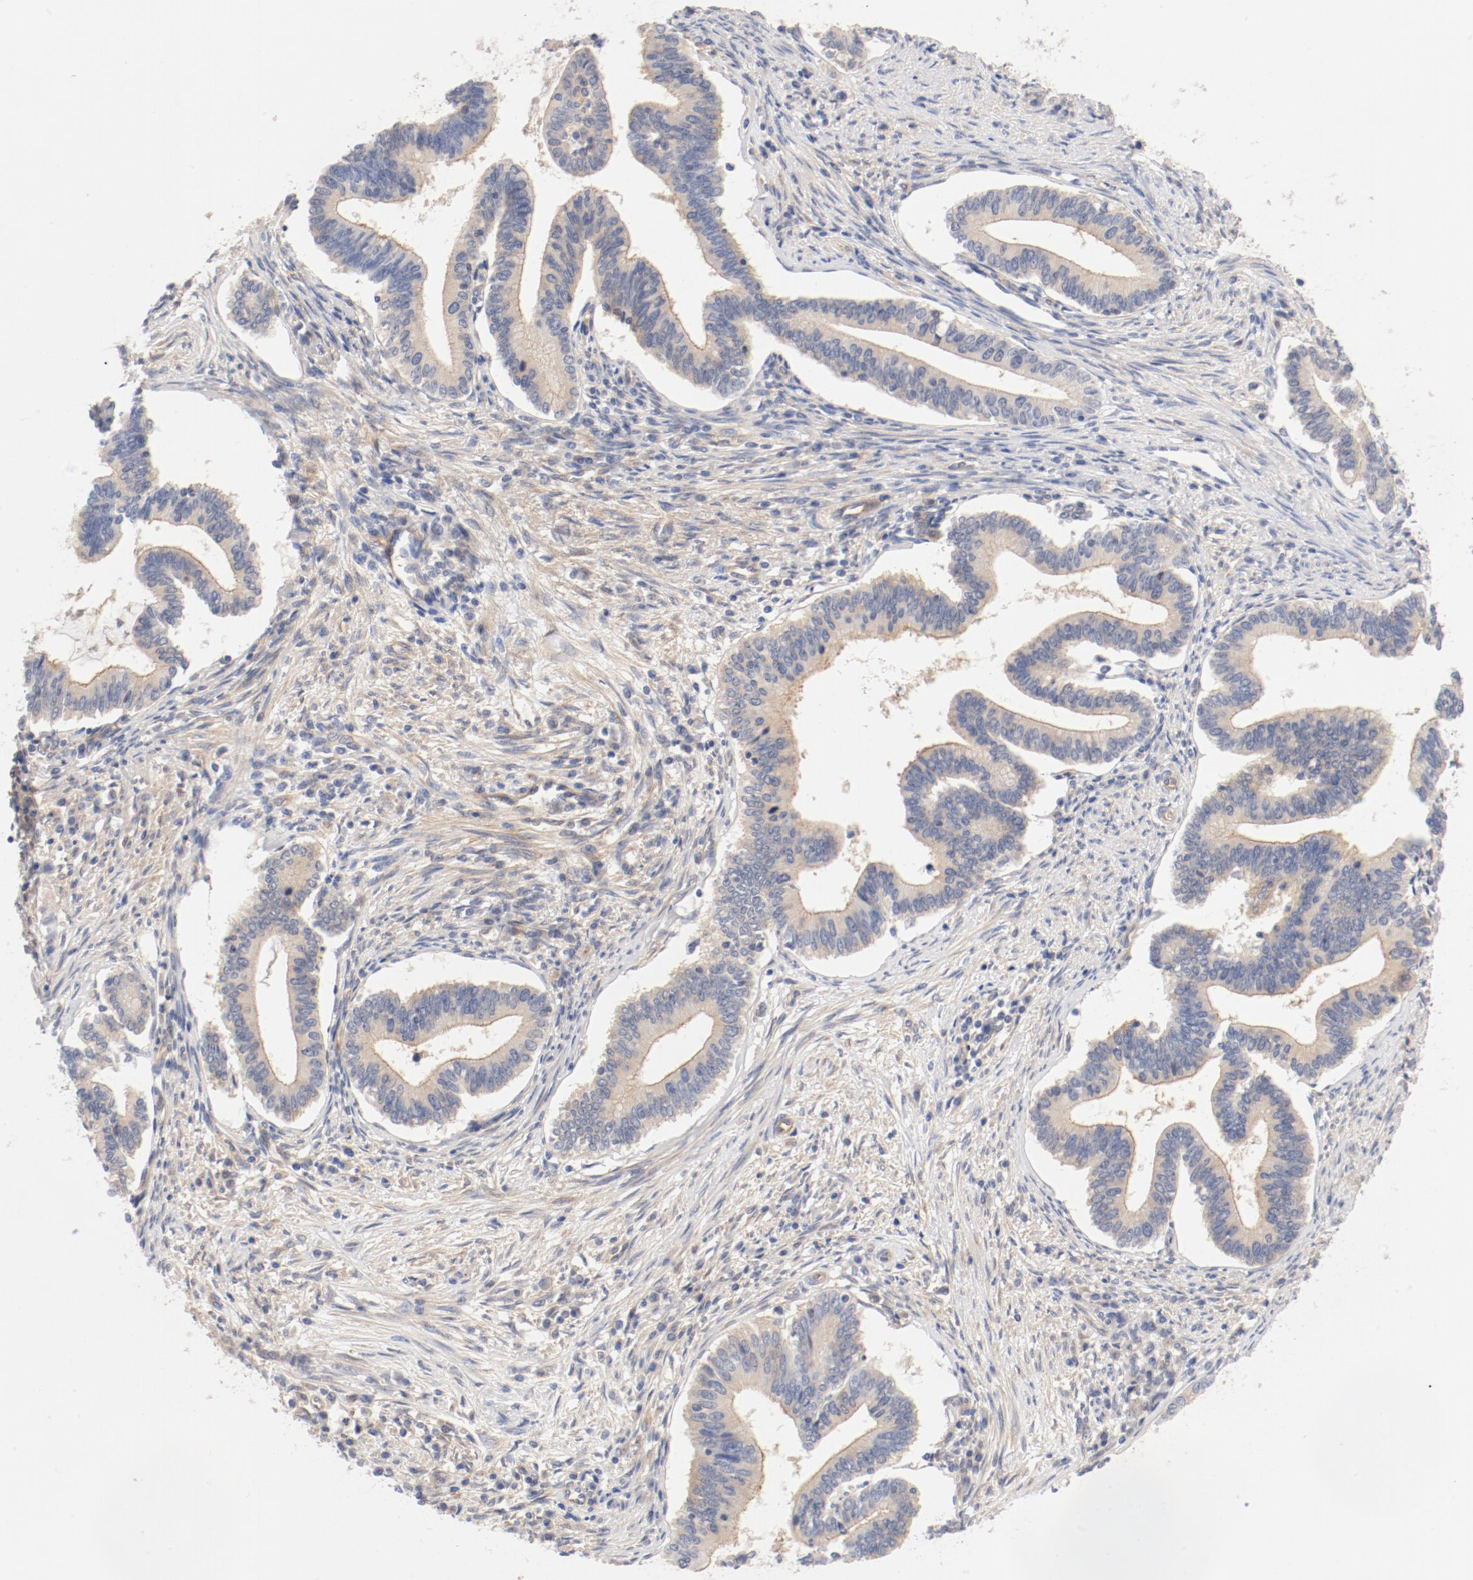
{"staining": {"intensity": "weak", "quantity": "<25%", "location": "cytoplasmic/membranous"}, "tissue": "cervical cancer", "cell_type": "Tumor cells", "image_type": "cancer", "snomed": [{"axis": "morphology", "description": "Adenocarcinoma, NOS"}, {"axis": "topography", "description": "Cervix"}], "caption": "The histopathology image displays no staining of tumor cells in adenocarcinoma (cervical).", "gene": "DYNC1H1", "patient": {"sex": "female", "age": 36}}